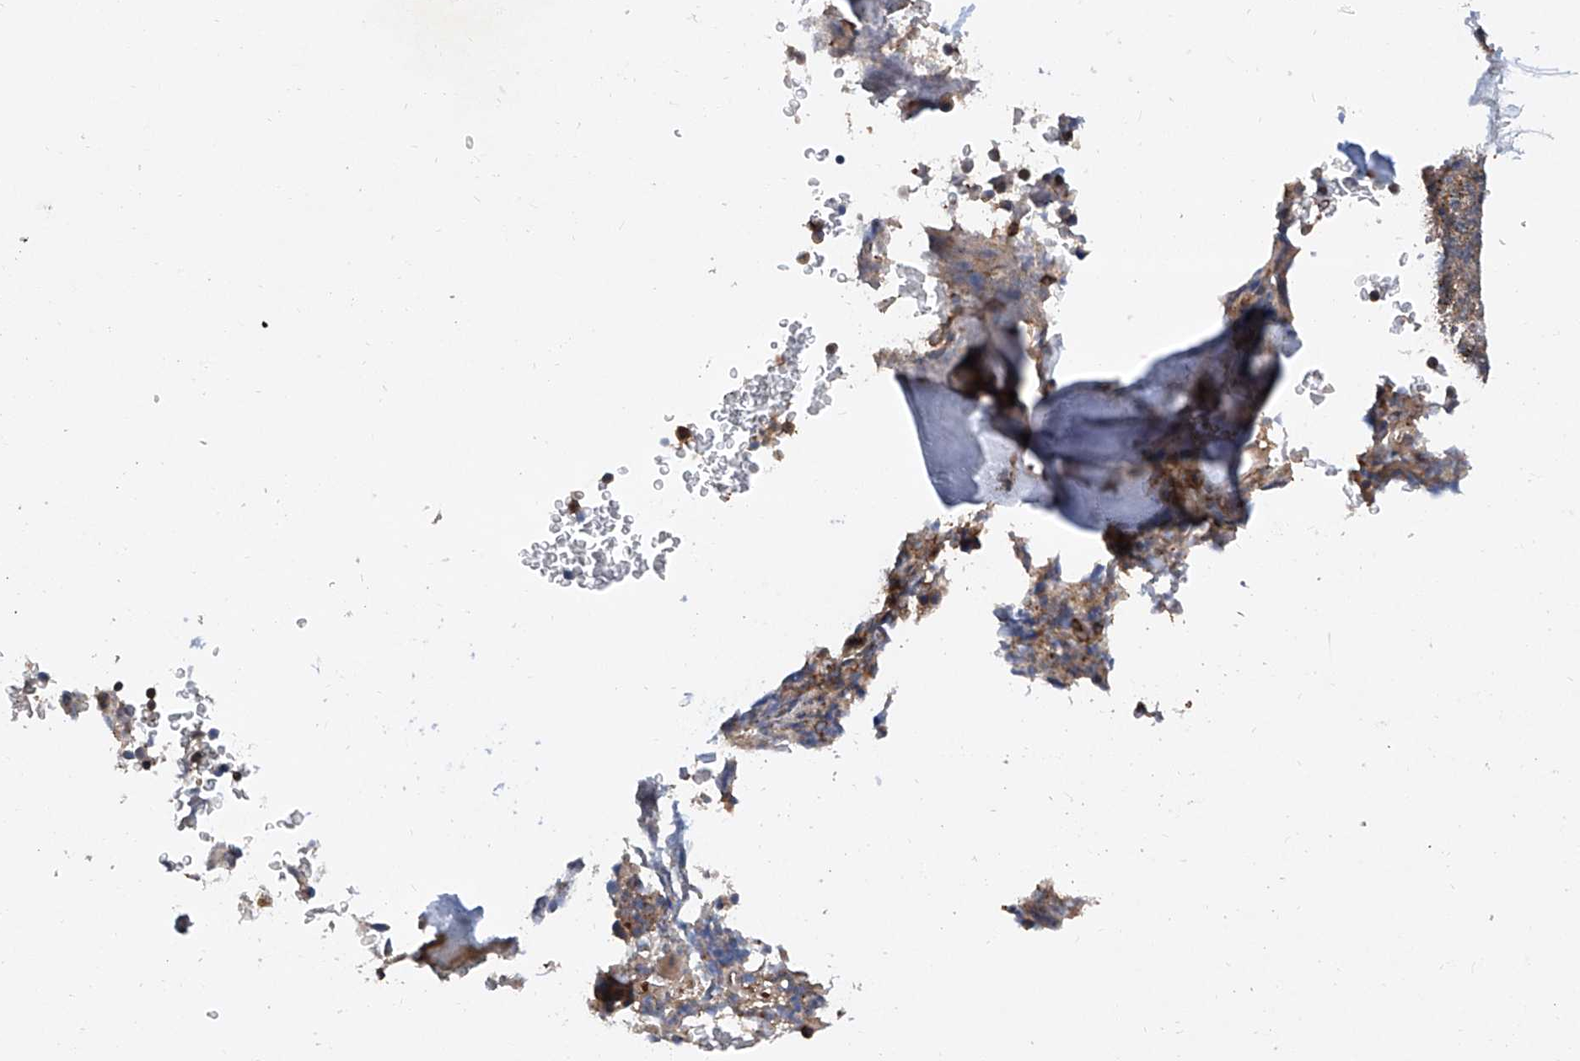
{"staining": {"intensity": "moderate", "quantity": "25%-75%", "location": "cytoplasmic/membranous"}, "tissue": "bone marrow", "cell_type": "Hematopoietic cells", "image_type": "normal", "snomed": [{"axis": "morphology", "description": "Normal tissue, NOS"}, {"axis": "topography", "description": "Bone marrow"}], "caption": "Hematopoietic cells reveal medium levels of moderate cytoplasmic/membranous expression in approximately 25%-75% of cells in unremarkable human bone marrow. (Stains: DAB in brown, nuclei in blue, Microscopy: brightfield microscopy at high magnification).", "gene": "SMAP1", "patient": {"sex": "male", "age": 58}}